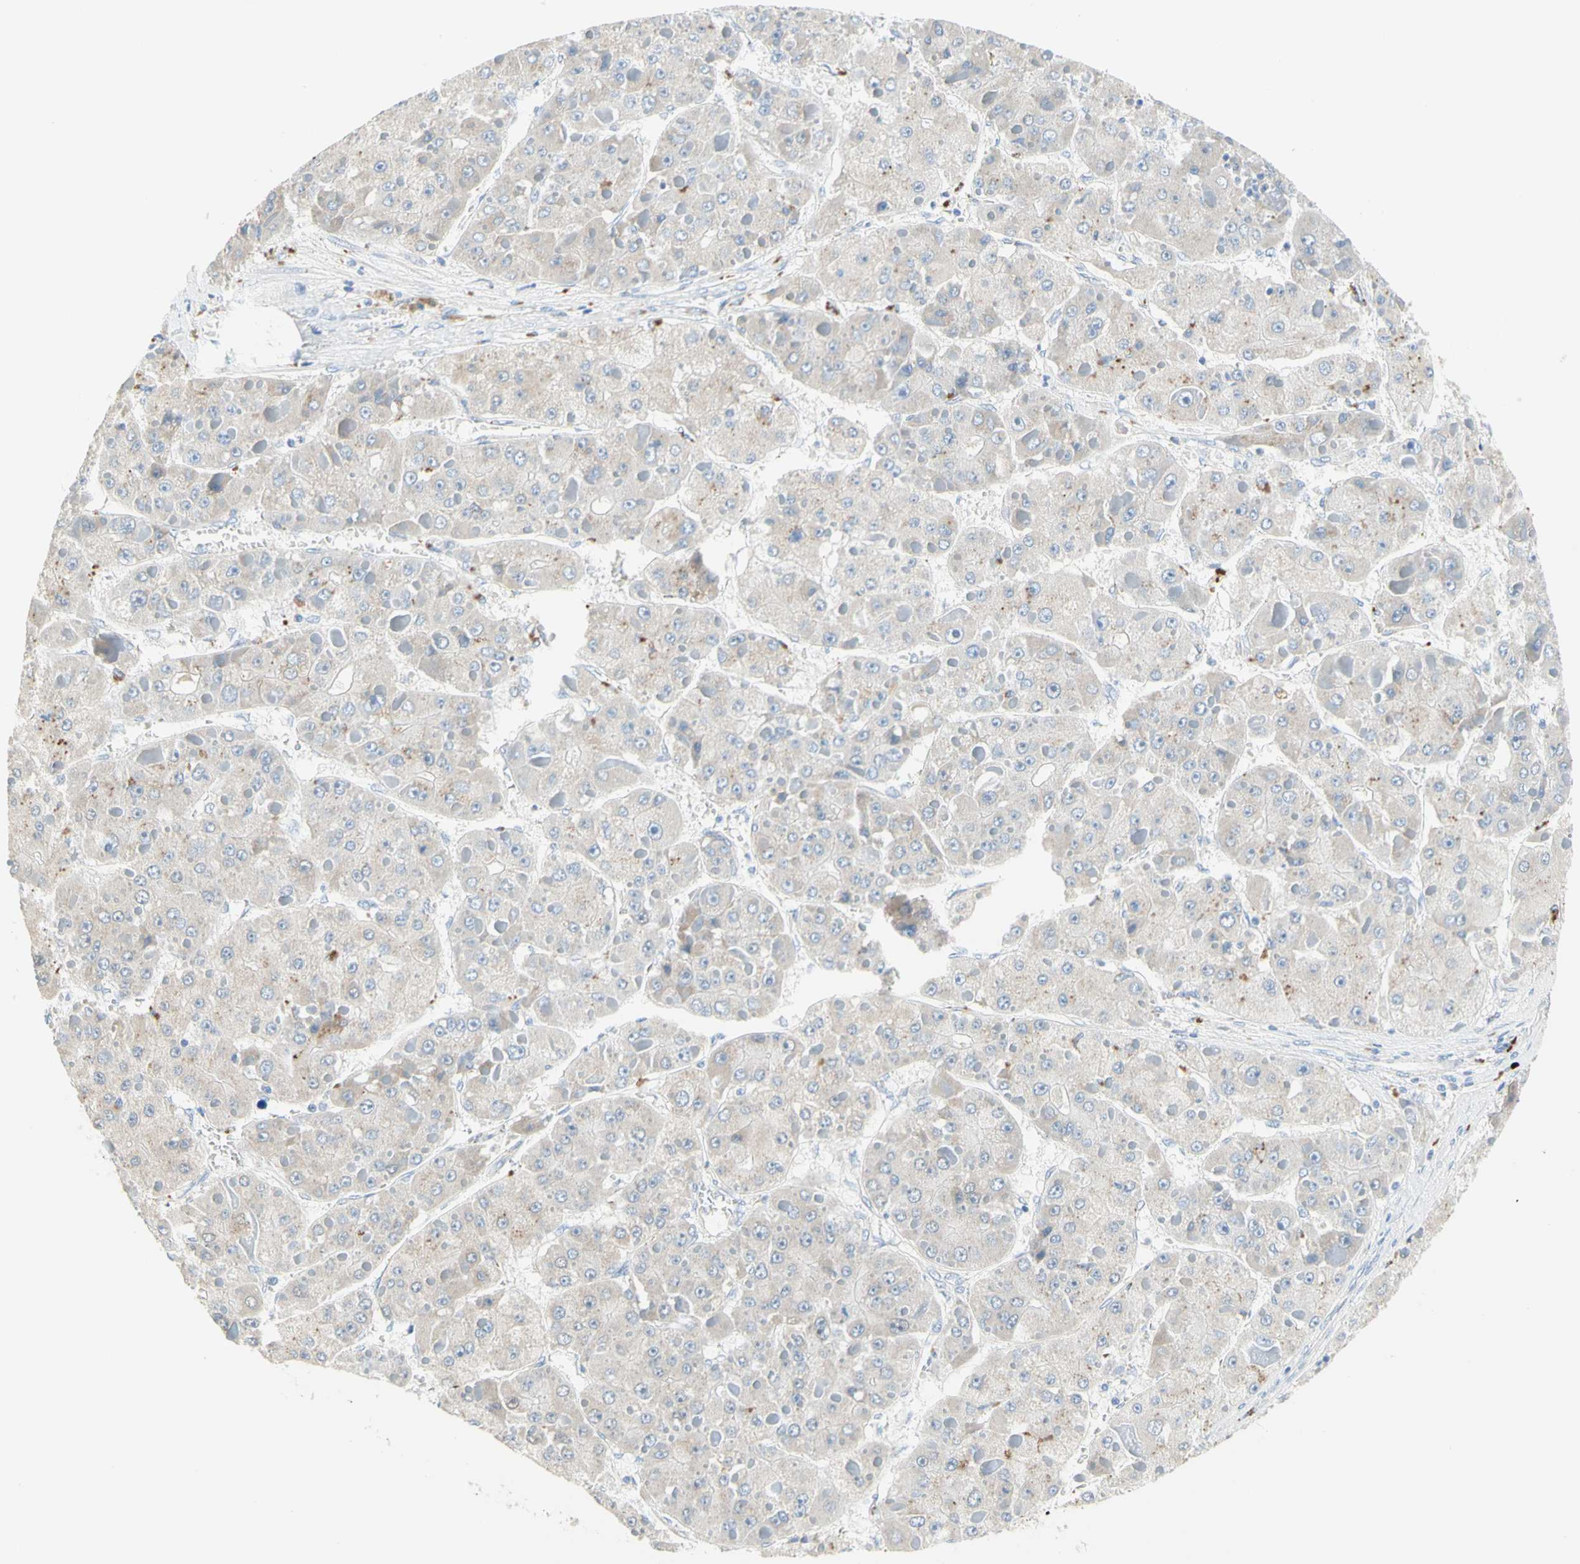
{"staining": {"intensity": "moderate", "quantity": "<25%", "location": "cytoplasmic/membranous"}, "tissue": "liver cancer", "cell_type": "Tumor cells", "image_type": "cancer", "snomed": [{"axis": "morphology", "description": "Carcinoma, Hepatocellular, NOS"}, {"axis": "topography", "description": "Liver"}], "caption": "IHC (DAB) staining of liver cancer reveals moderate cytoplasmic/membranous protein staining in approximately <25% of tumor cells. The staining was performed using DAB to visualize the protein expression in brown, while the nuclei were stained in blue with hematoxylin (Magnification: 20x).", "gene": "NECTIN4", "patient": {"sex": "female", "age": 73}}